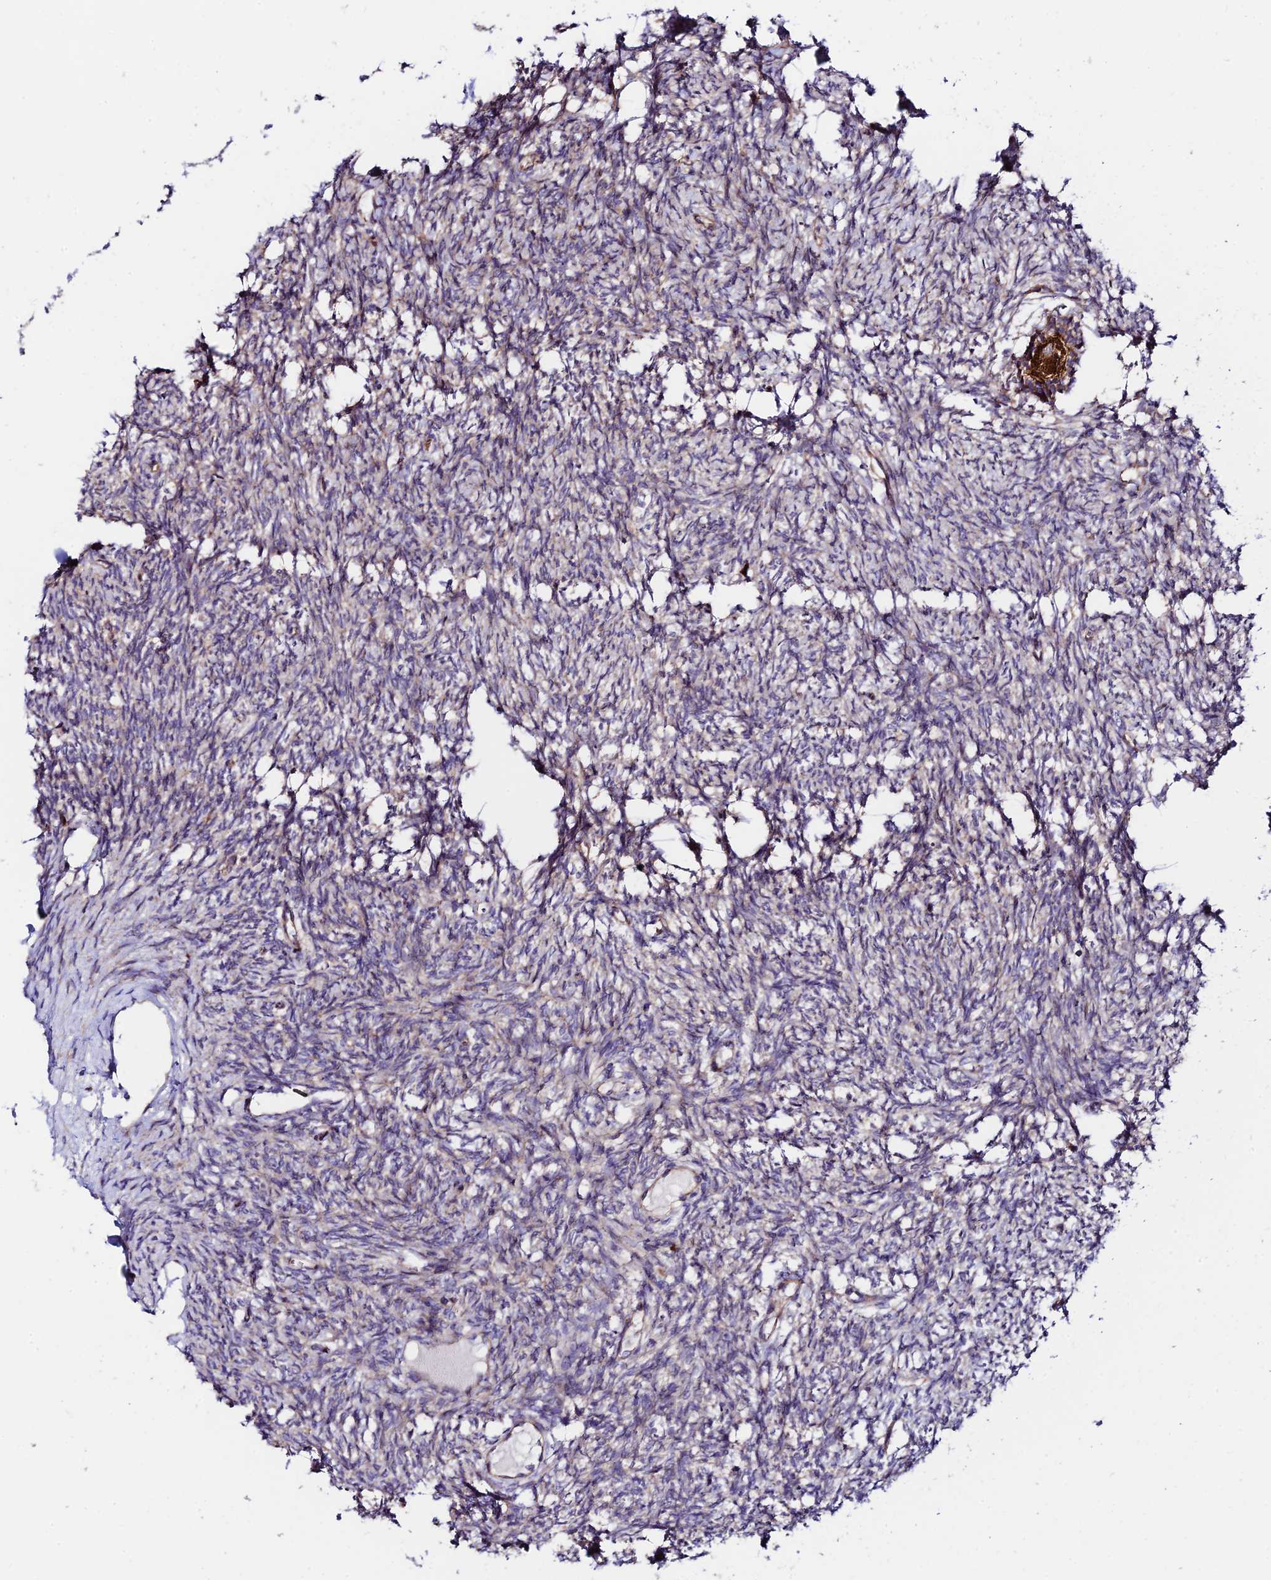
{"staining": {"intensity": "strong", "quantity": ">75%", "location": "cytoplasmic/membranous"}, "tissue": "ovary", "cell_type": "Follicle cells", "image_type": "normal", "snomed": [{"axis": "morphology", "description": "Normal tissue, NOS"}, {"axis": "morphology", "description": "Cyst, NOS"}, {"axis": "topography", "description": "Ovary"}], "caption": "Strong cytoplasmic/membranous protein staining is appreciated in approximately >75% of follicle cells in ovary. (Stains: DAB (3,3'-diaminobenzidine) in brown, nuclei in blue, Microscopy: brightfield microscopy at high magnification).", "gene": "VPS13C", "patient": {"sex": "female", "age": 33}}